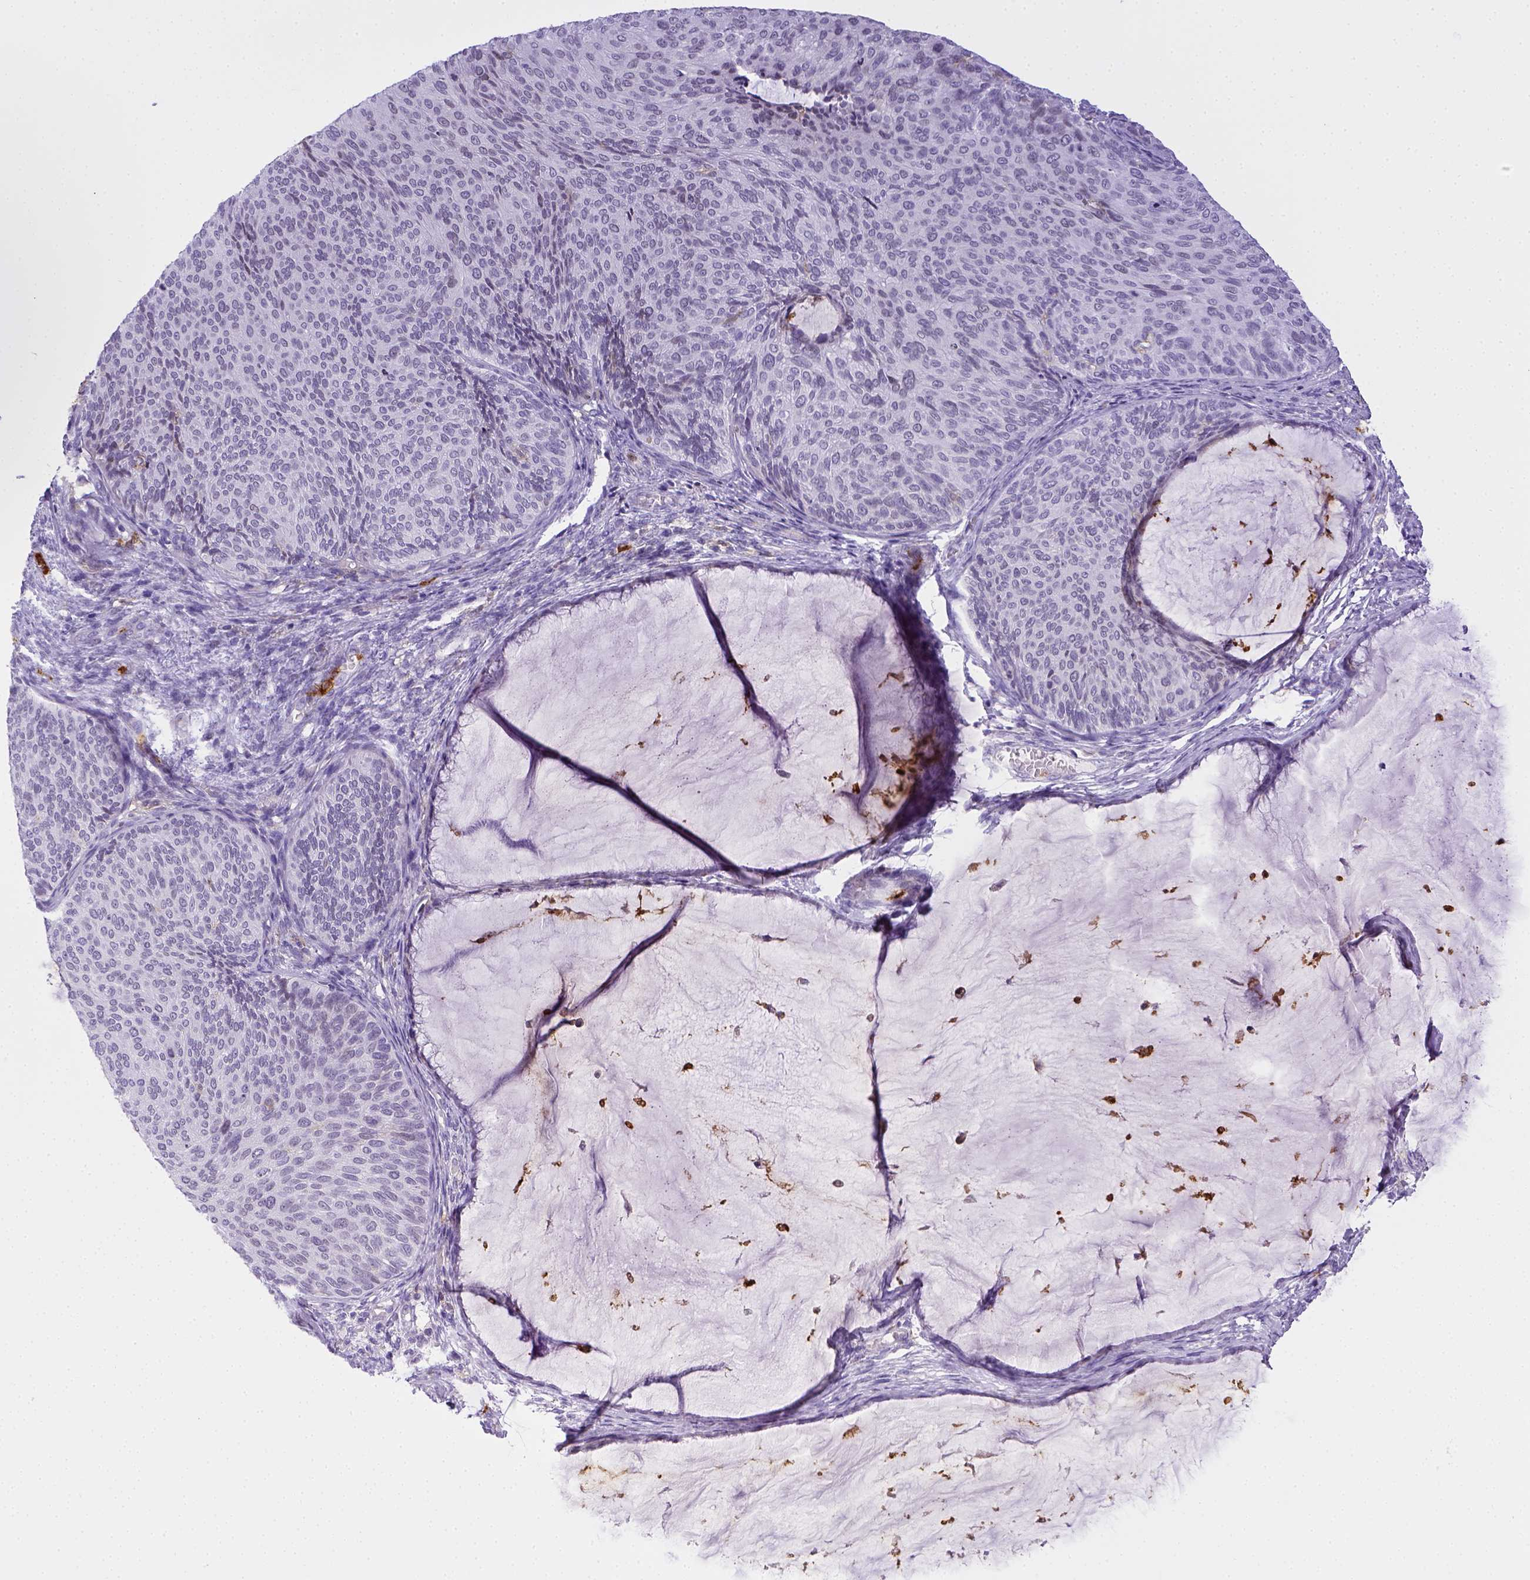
{"staining": {"intensity": "negative", "quantity": "none", "location": "none"}, "tissue": "cervical cancer", "cell_type": "Tumor cells", "image_type": "cancer", "snomed": [{"axis": "morphology", "description": "Squamous cell carcinoma, NOS"}, {"axis": "topography", "description": "Cervix"}], "caption": "Immunohistochemistry (IHC) micrograph of human squamous cell carcinoma (cervical) stained for a protein (brown), which exhibits no staining in tumor cells. (DAB IHC visualized using brightfield microscopy, high magnification).", "gene": "ITGAM", "patient": {"sex": "female", "age": 36}}